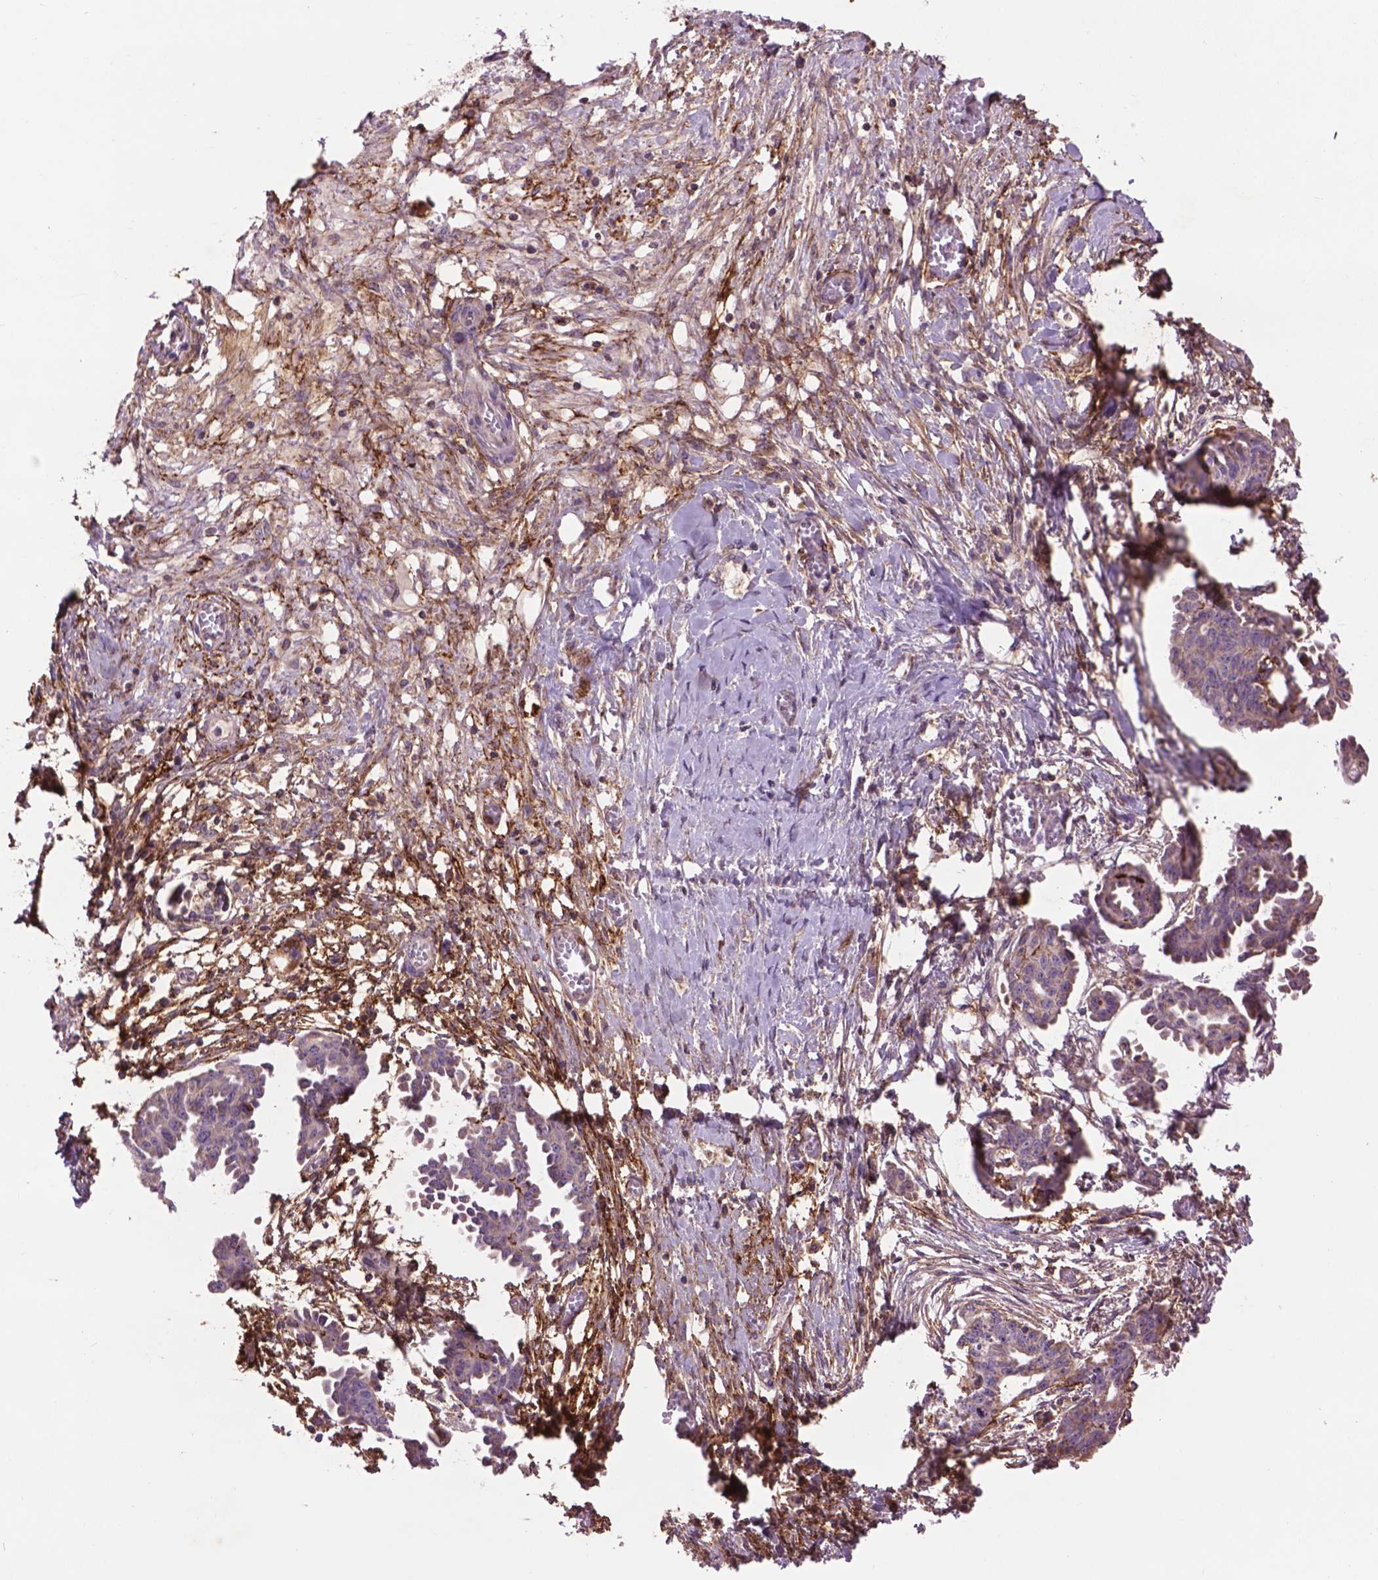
{"staining": {"intensity": "weak", "quantity": ">75%", "location": "cytoplasmic/membranous"}, "tissue": "ovarian cancer", "cell_type": "Tumor cells", "image_type": "cancer", "snomed": [{"axis": "morphology", "description": "Cystadenocarcinoma, serous, NOS"}, {"axis": "topography", "description": "Ovary"}], "caption": "Immunohistochemistry (IHC) staining of ovarian cancer, which shows low levels of weak cytoplasmic/membranous staining in approximately >75% of tumor cells indicating weak cytoplasmic/membranous protein staining. The staining was performed using DAB (3,3'-diaminobenzidine) (brown) for protein detection and nuclei were counterstained in hematoxylin (blue).", "gene": "LRRC3C", "patient": {"sex": "female", "age": 71}}